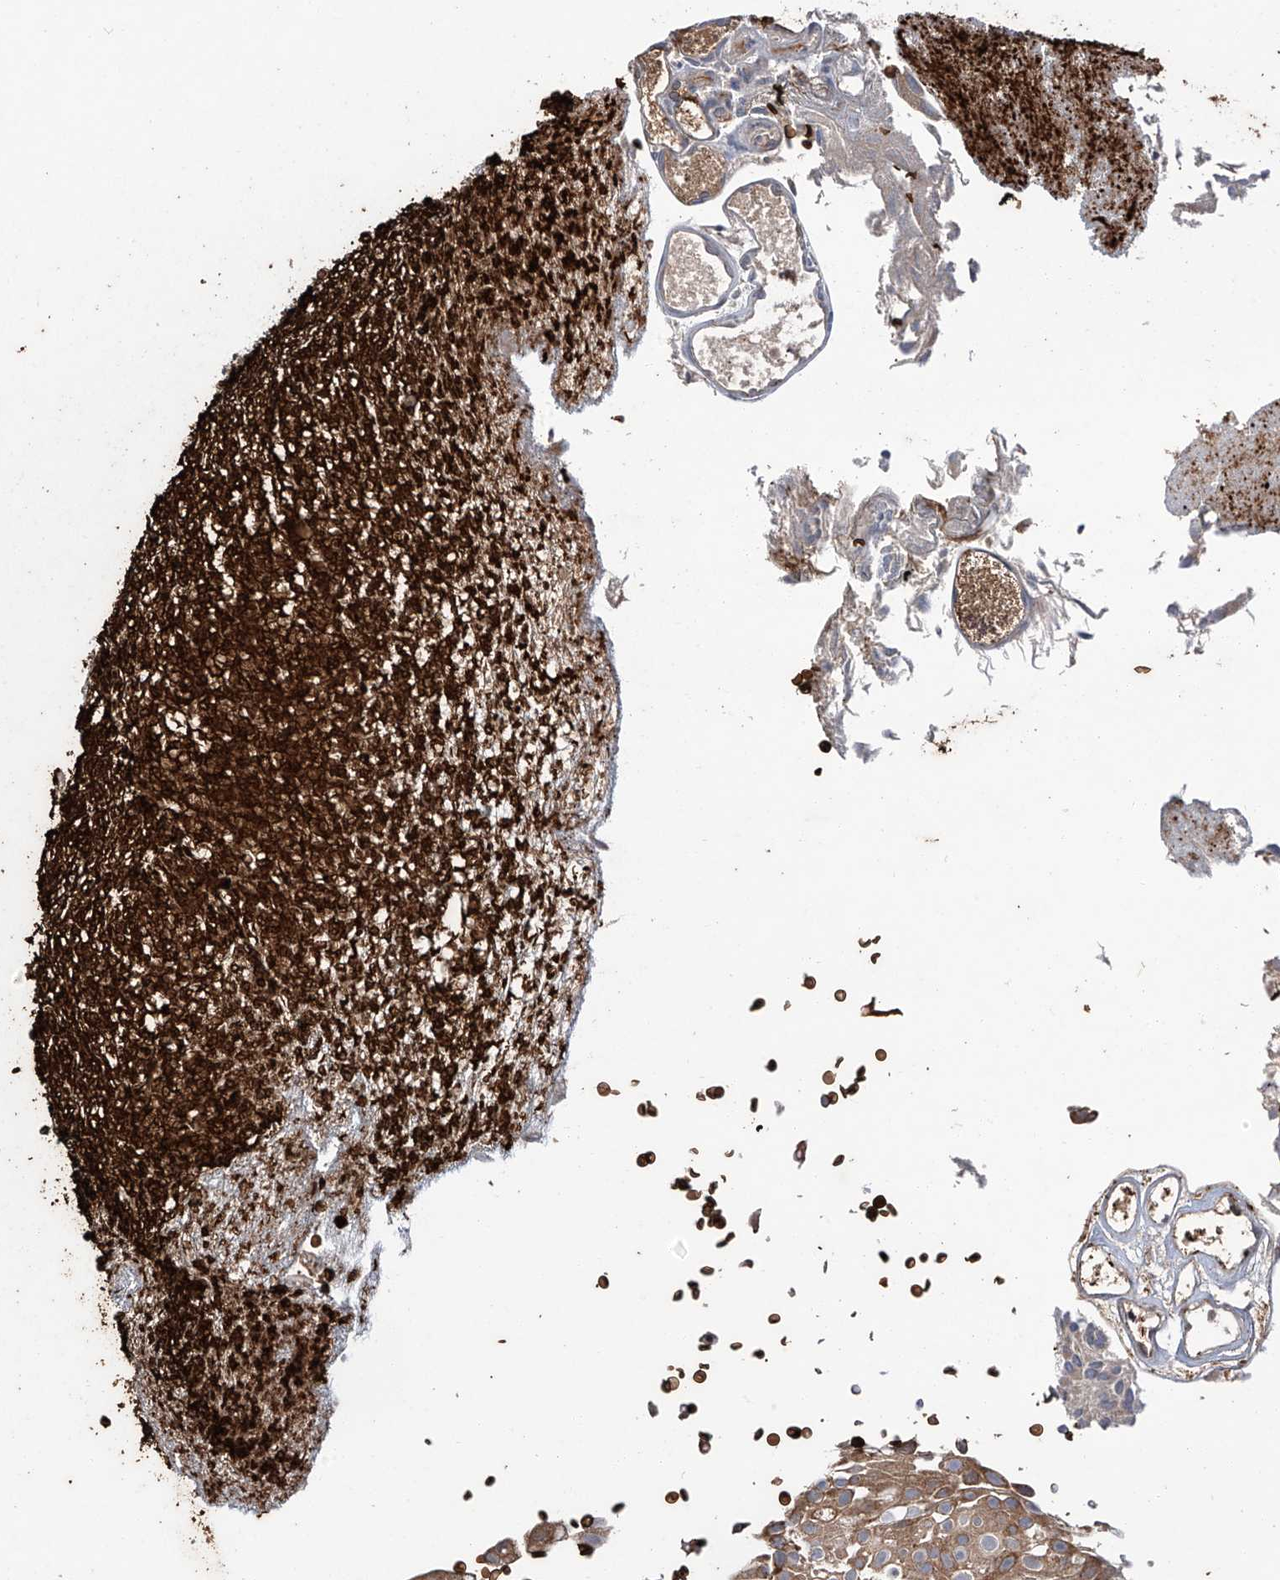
{"staining": {"intensity": "moderate", "quantity": ">75%", "location": "cytoplasmic/membranous"}, "tissue": "urothelial cancer", "cell_type": "Tumor cells", "image_type": "cancer", "snomed": [{"axis": "morphology", "description": "Urothelial carcinoma, Low grade"}, {"axis": "topography", "description": "Urinary bladder"}], "caption": "Protein analysis of urothelial cancer tissue shows moderate cytoplasmic/membranous positivity in about >75% of tumor cells.", "gene": "ZDHHC9", "patient": {"sex": "male", "age": 78}}